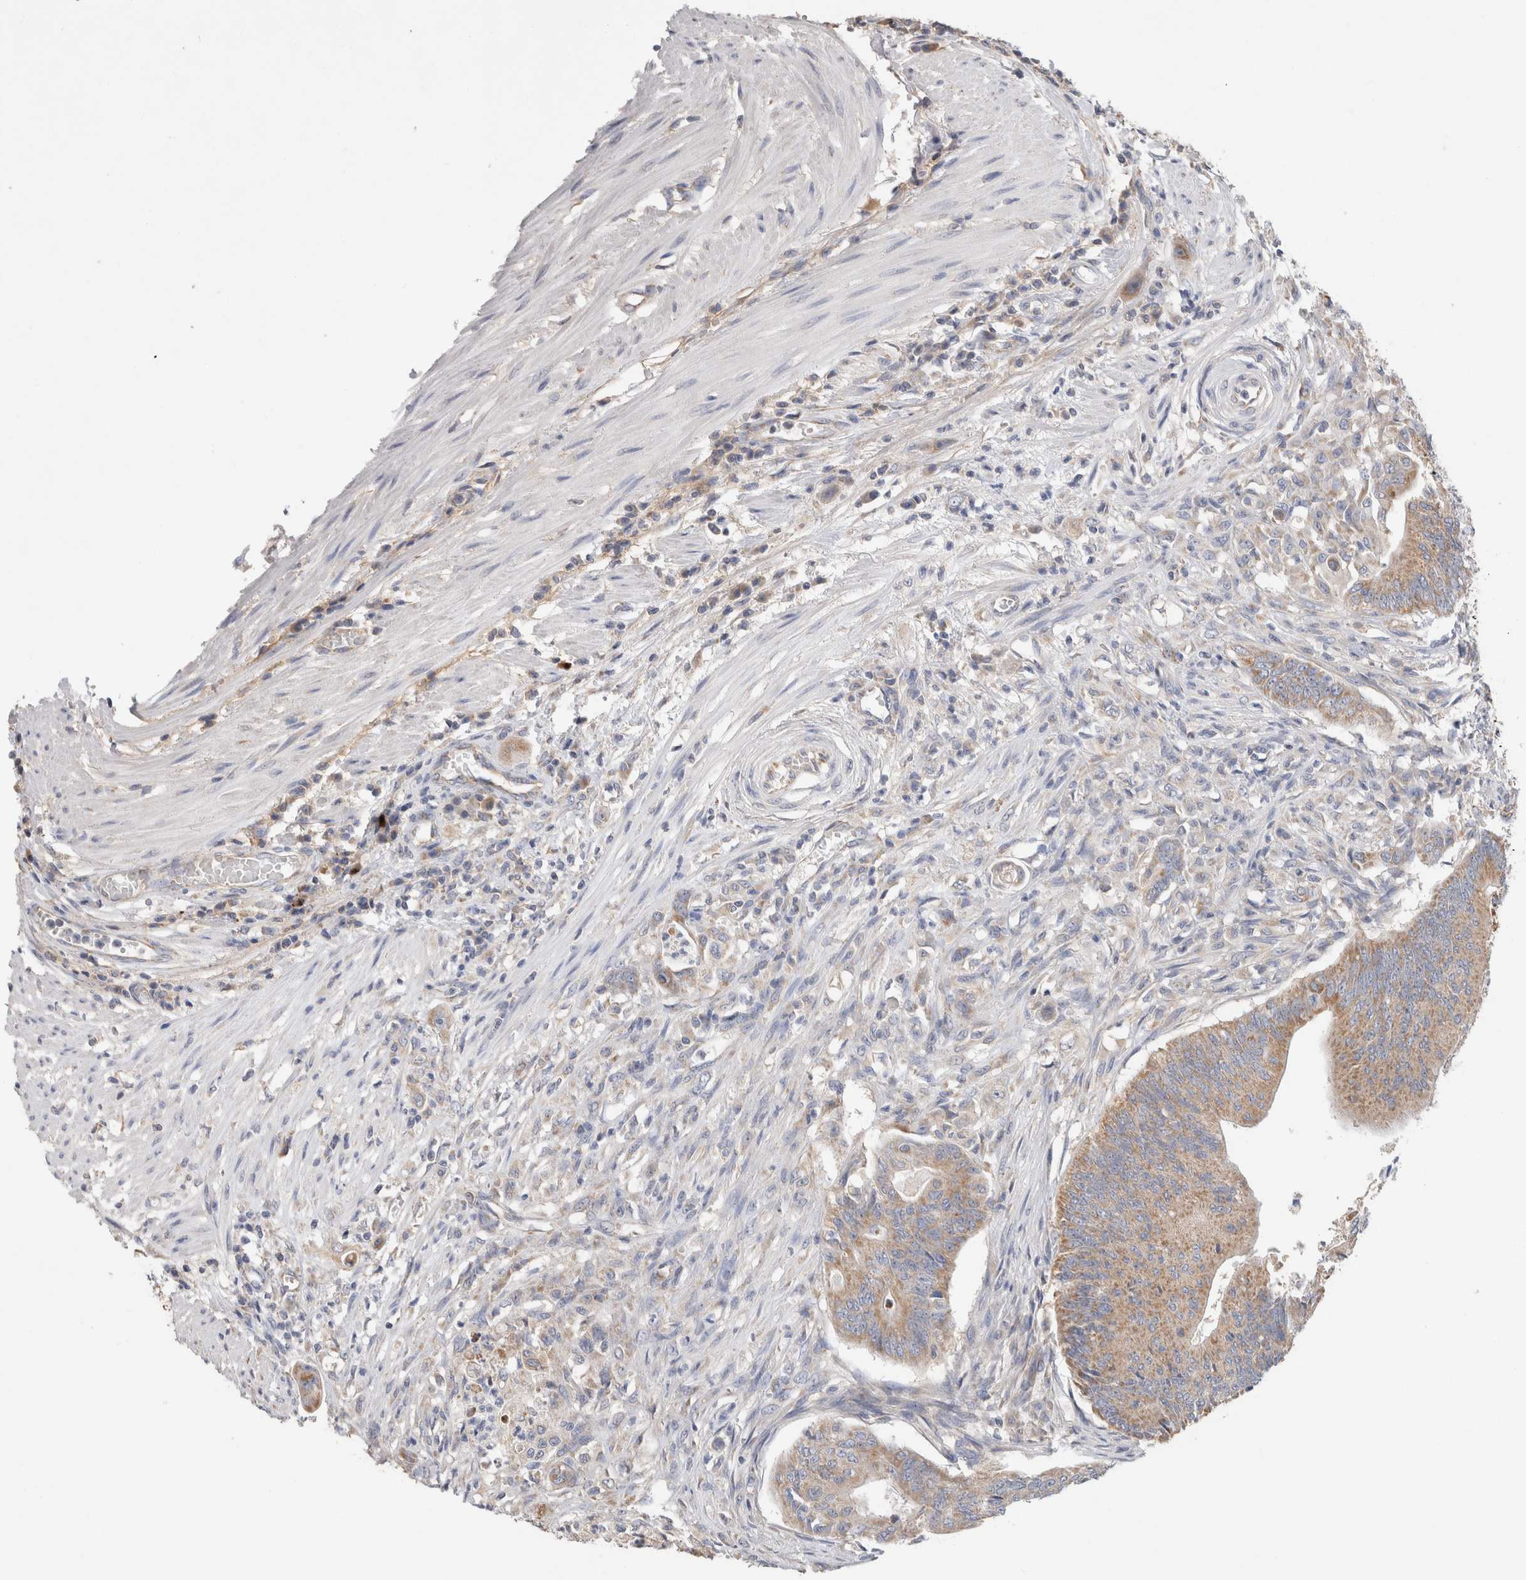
{"staining": {"intensity": "weak", "quantity": ">75%", "location": "cytoplasmic/membranous"}, "tissue": "colorectal cancer", "cell_type": "Tumor cells", "image_type": "cancer", "snomed": [{"axis": "morphology", "description": "Adenoma, NOS"}, {"axis": "morphology", "description": "Adenocarcinoma, NOS"}, {"axis": "topography", "description": "Colon"}], "caption": "This histopathology image displays immunohistochemistry staining of colorectal cancer (adenocarcinoma), with low weak cytoplasmic/membranous staining in approximately >75% of tumor cells.", "gene": "IARS2", "patient": {"sex": "male", "age": 79}}